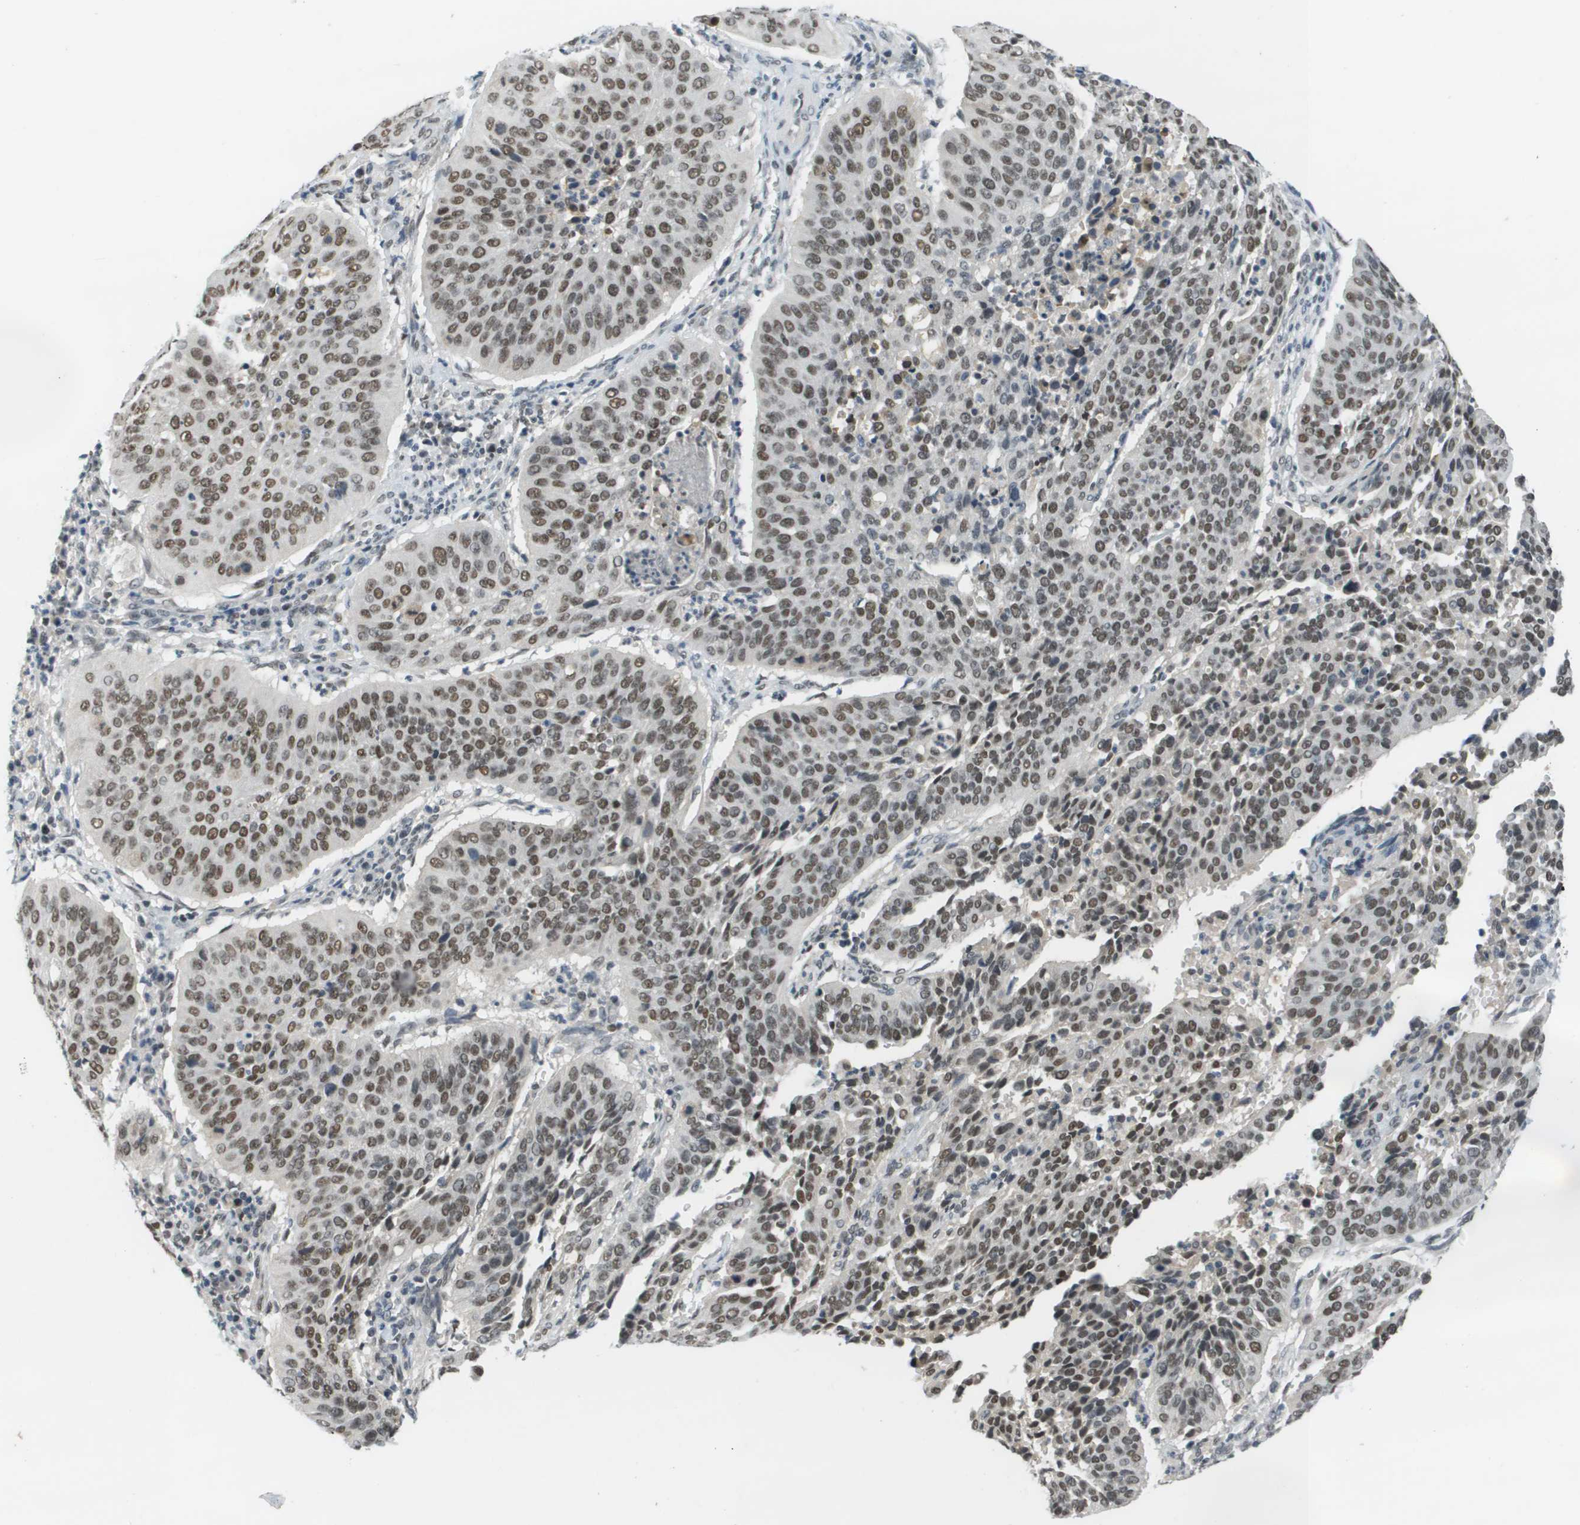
{"staining": {"intensity": "strong", "quantity": ">75%", "location": "nuclear"}, "tissue": "cervical cancer", "cell_type": "Tumor cells", "image_type": "cancer", "snomed": [{"axis": "morphology", "description": "Normal tissue, NOS"}, {"axis": "morphology", "description": "Squamous cell carcinoma, NOS"}, {"axis": "topography", "description": "Cervix"}], "caption": "A brown stain highlights strong nuclear staining of a protein in human squamous cell carcinoma (cervical) tumor cells.", "gene": "CBX5", "patient": {"sex": "female", "age": 39}}